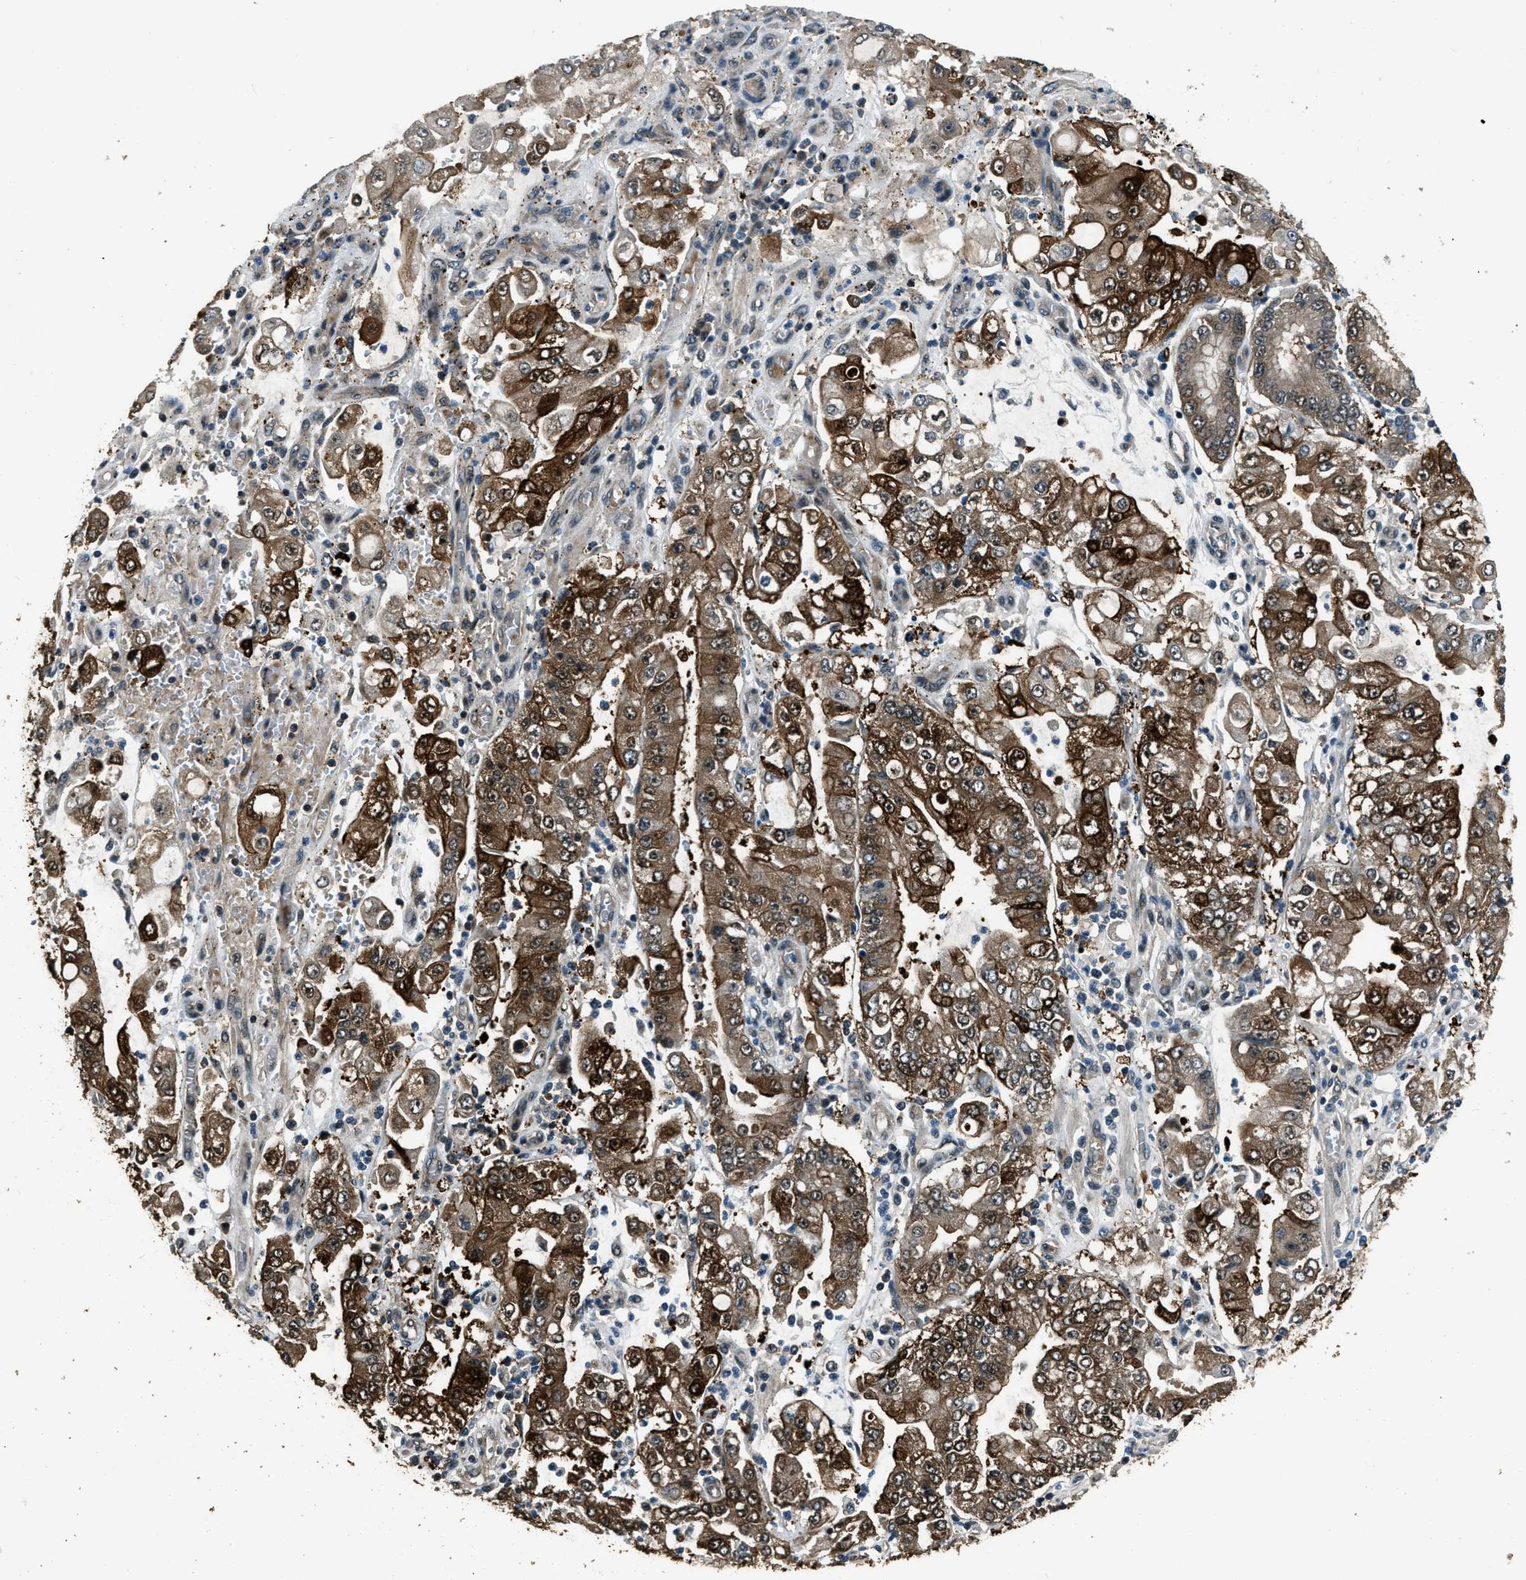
{"staining": {"intensity": "strong", "quantity": ">75%", "location": "cytoplasmic/membranous"}, "tissue": "stomach cancer", "cell_type": "Tumor cells", "image_type": "cancer", "snomed": [{"axis": "morphology", "description": "Adenocarcinoma, NOS"}, {"axis": "topography", "description": "Stomach"}], "caption": "Brown immunohistochemical staining in stomach cancer (adenocarcinoma) displays strong cytoplasmic/membranous positivity in approximately >75% of tumor cells.", "gene": "NUDCD3", "patient": {"sex": "male", "age": 76}}